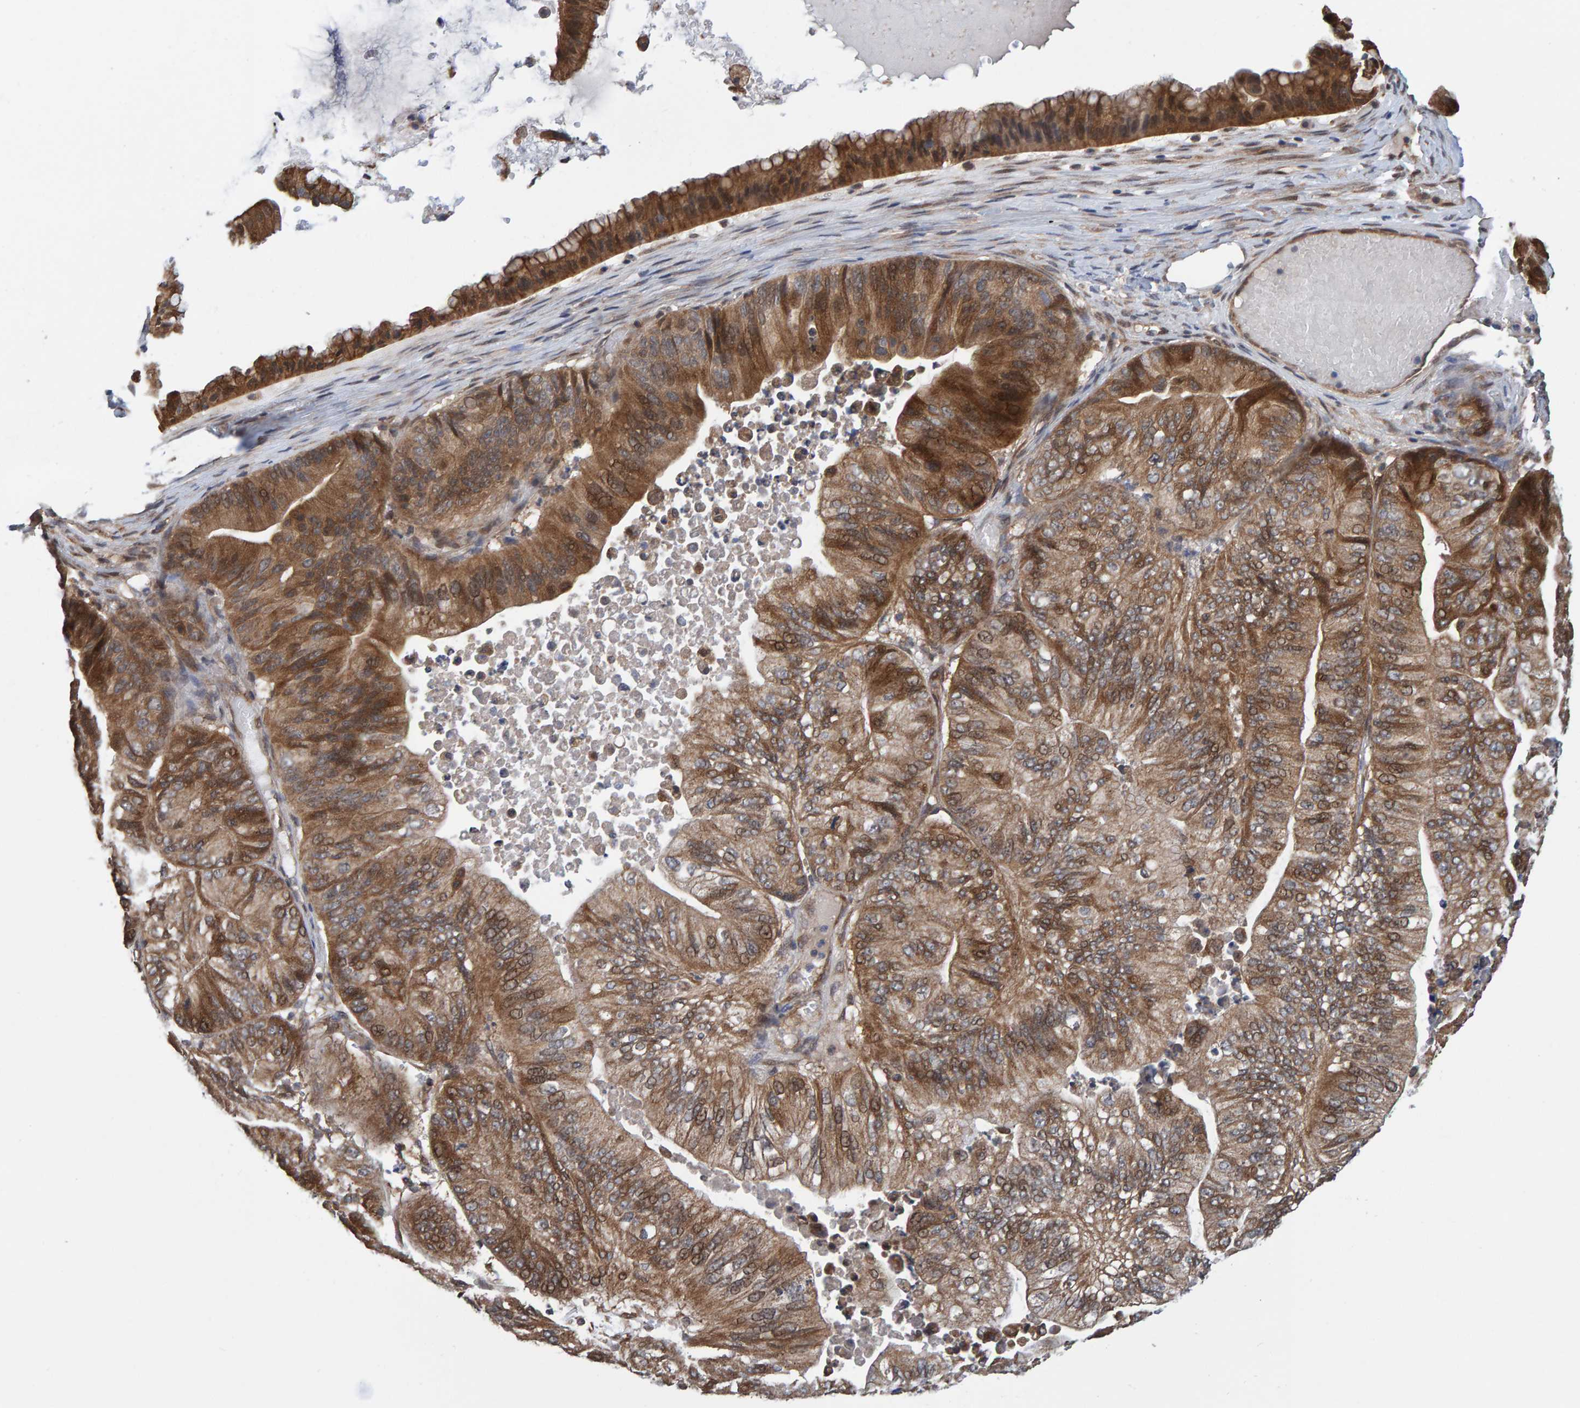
{"staining": {"intensity": "moderate", "quantity": ">75%", "location": "cytoplasmic/membranous,nuclear"}, "tissue": "ovarian cancer", "cell_type": "Tumor cells", "image_type": "cancer", "snomed": [{"axis": "morphology", "description": "Cystadenocarcinoma, mucinous, NOS"}, {"axis": "topography", "description": "Ovary"}], "caption": "A brown stain labels moderate cytoplasmic/membranous and nuclear positivity of a protein in mucinous cystadenocarcinoma (ovarian) tumor cells.", "gene": "SCRN2", "patient": {"sex": "female", "age": 61}}